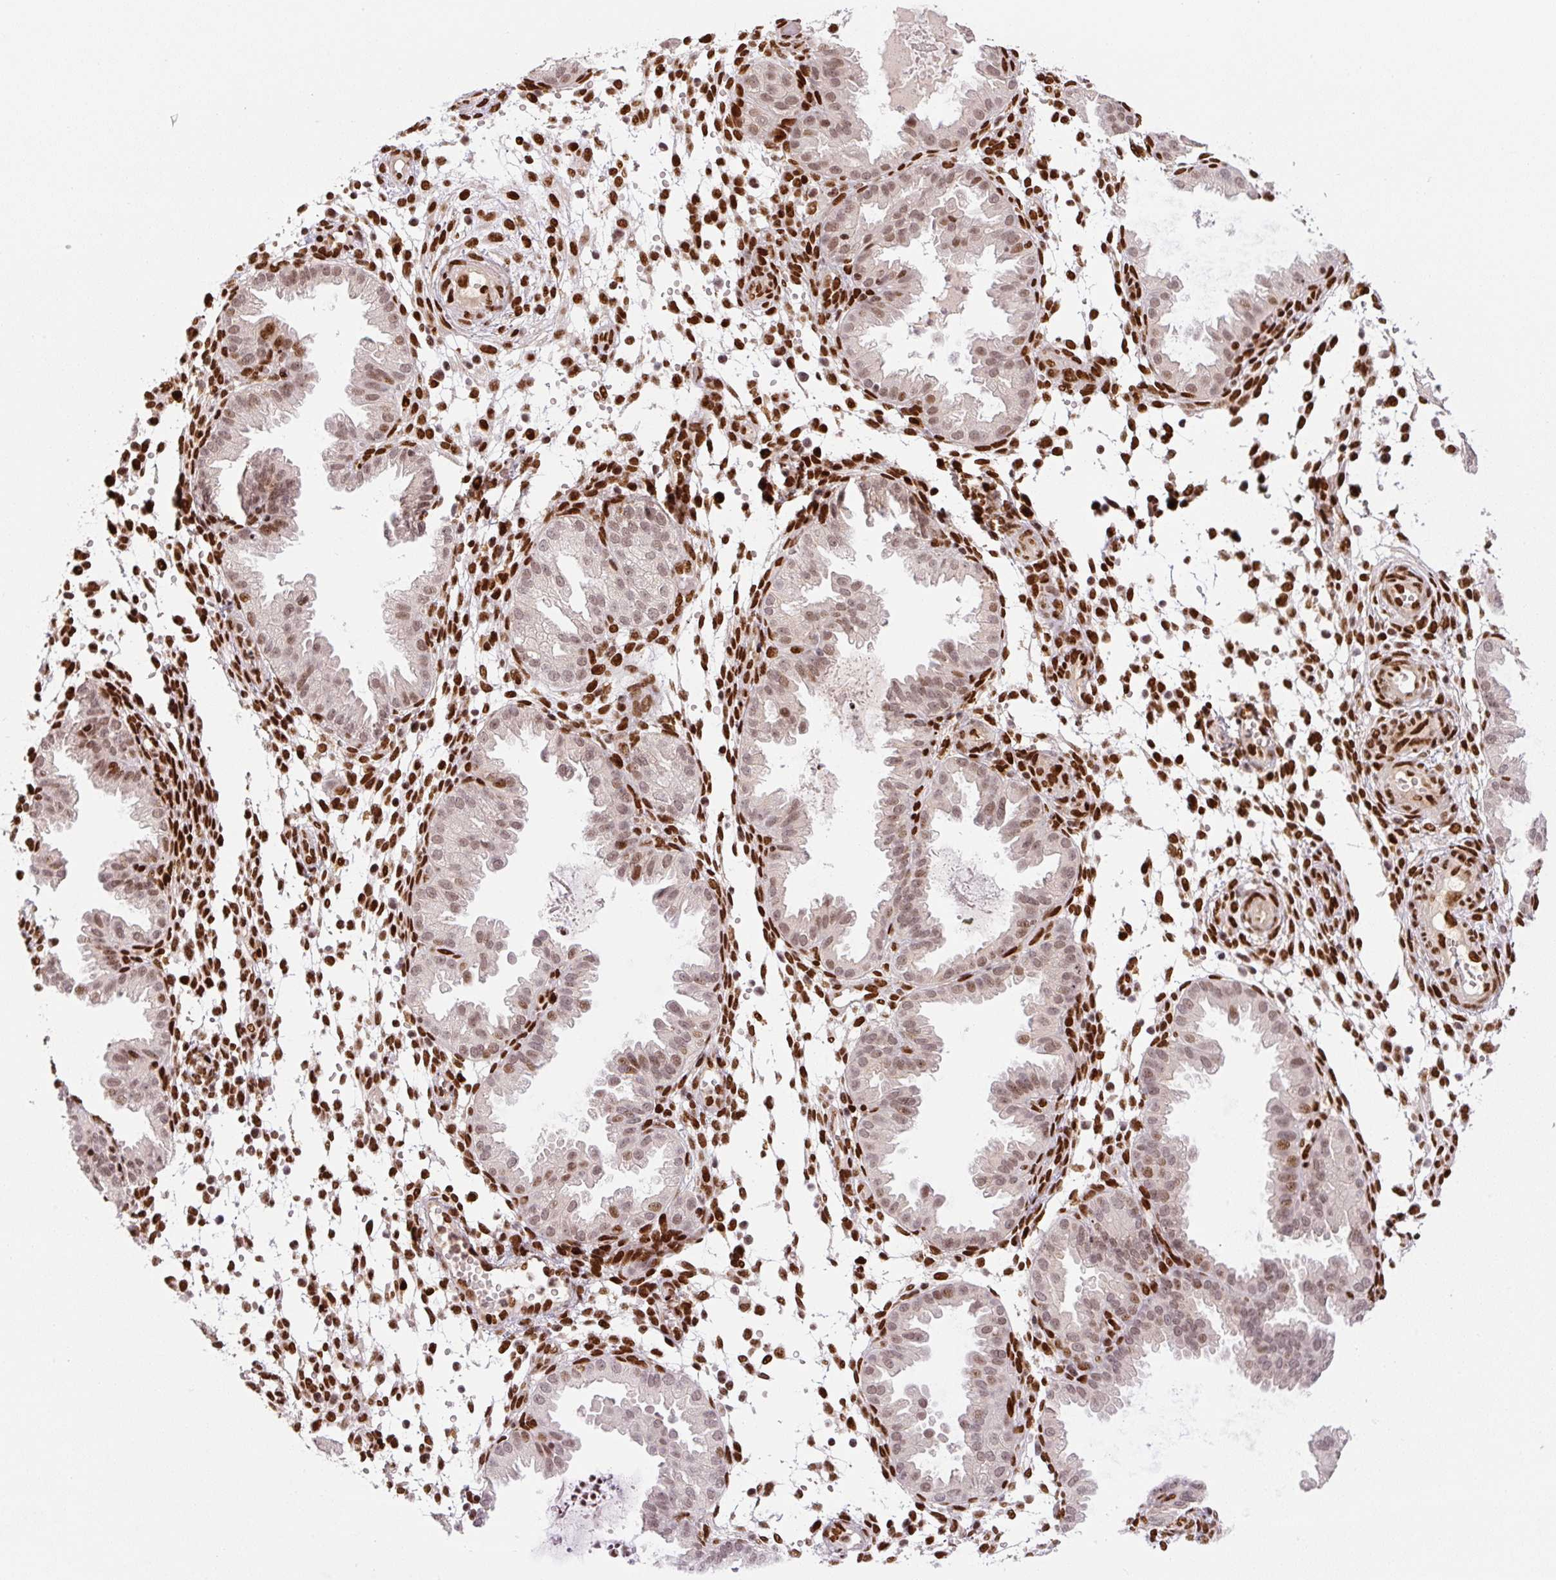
{"staining": {"intensity": "strong", "quantity": ">75%", "location": "nuclear"}, "tissue": "endometrium", "cell_type": "Cells in endometrial stroma", "image_type": "normal", "snomed": [{"axis": "morphology", "description": "Normal tissue, NOS"}, {"axis": "topography", "description": "Endometrium"}], "caption": "Immunohistochemistry (IHC) of normal endometrium displays high levels of strong nuclear staining in about >75% of cells in endometrial stroma. The protein of interest is stained brown, and the nuclei are stained in blue (DAB IHC with brightfield microscopy, high magnification).", "gene": "PYDC2", "patient": {"sex": "female", "age": 33}}